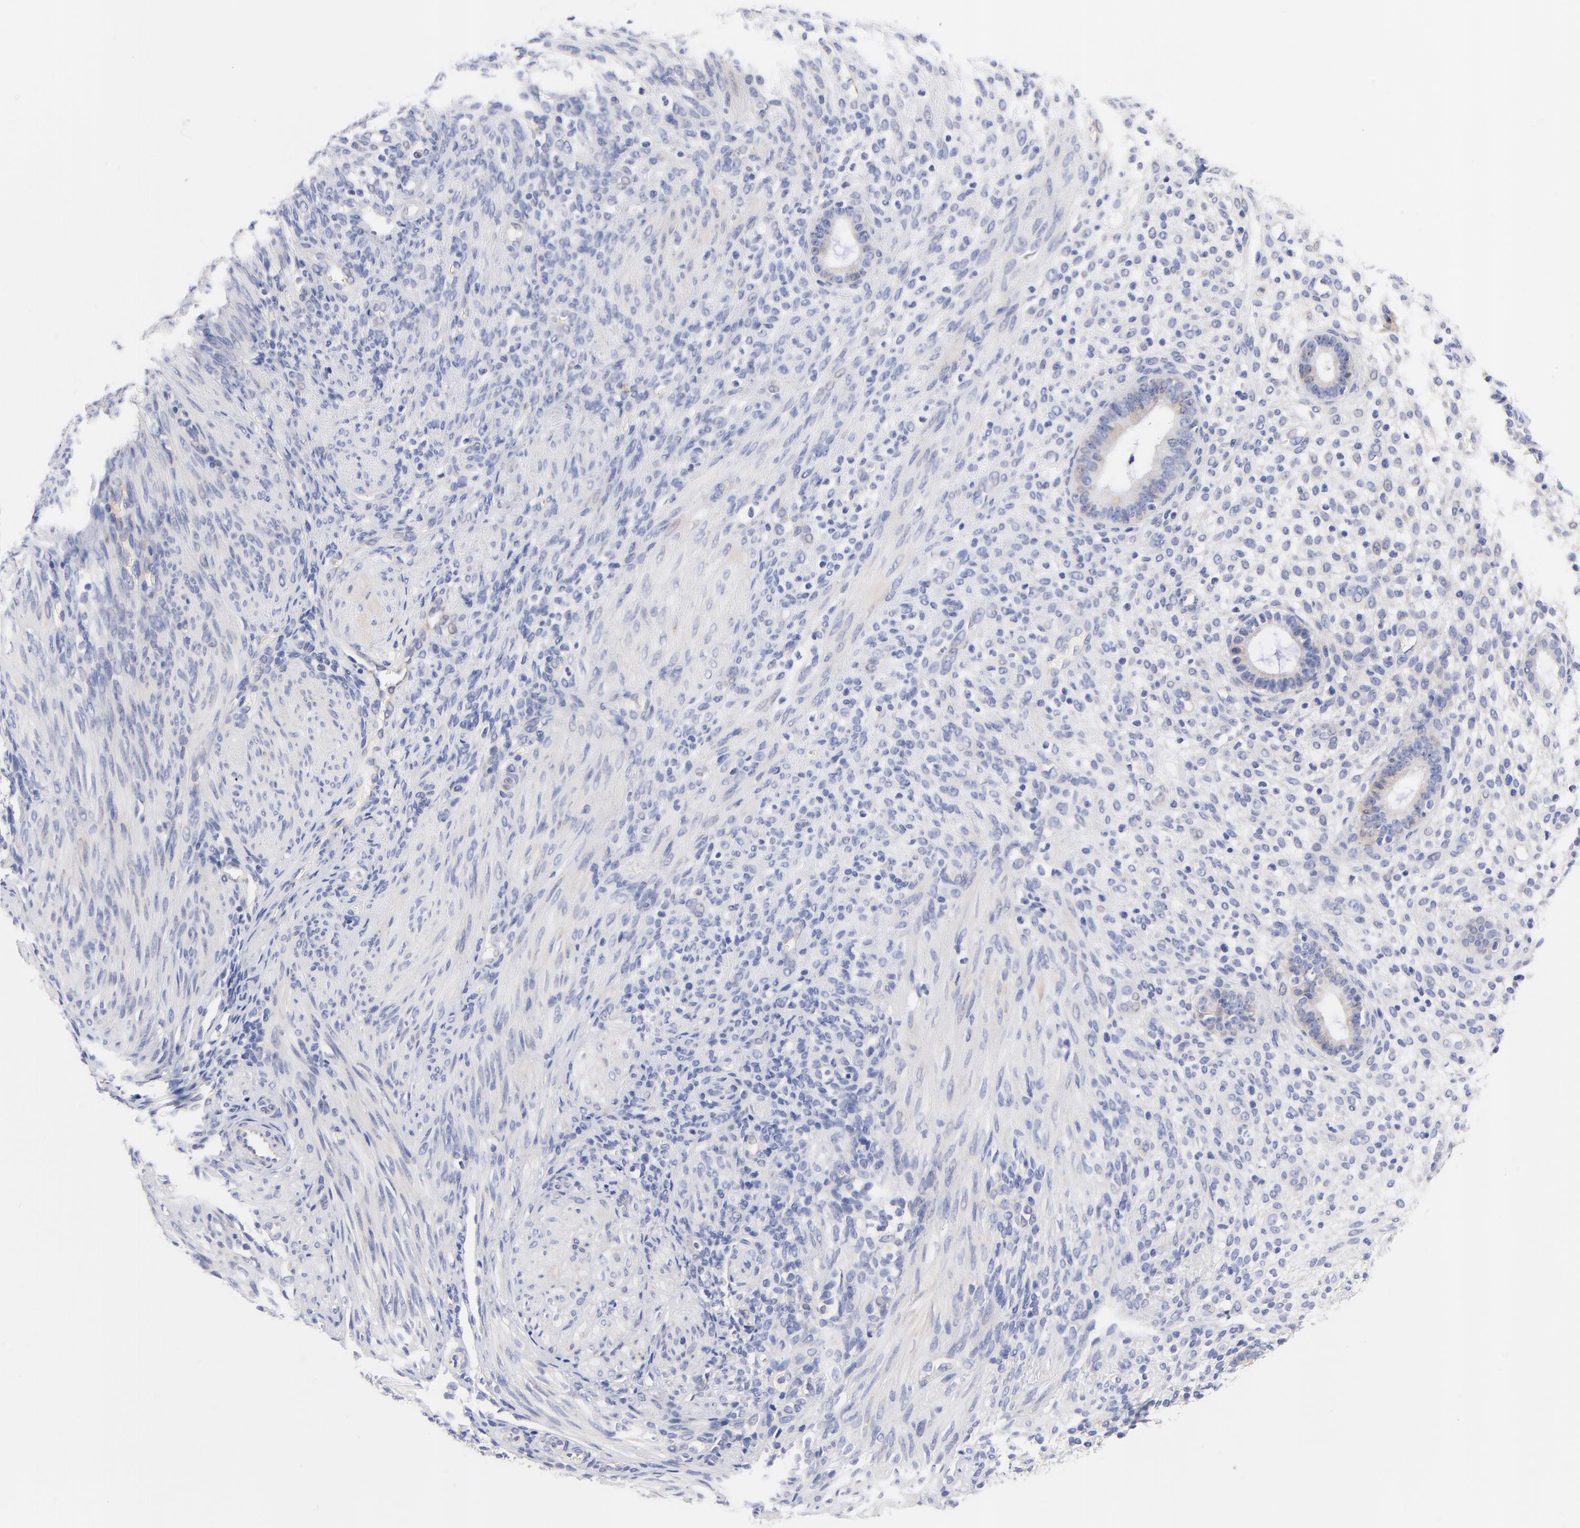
{"staining": {"intensity": "negative", "quantity": "none", "location": "none"}, "tissue": "endometrium", "cell_type": "Cells in endometrial stroma", "image_type": "normal", "snomed": [{"axis": "morphology", "description": "Normal tissue, NOS"}, {"axis": "topography", "description": "Endometrium"}], "caption": "Immunohistochemical staining of benign endometrium displays no significant staining in cells in endometrial stroma.", "gene": "HS3ST1", "patient": {"sex": "female", "age": 72}}